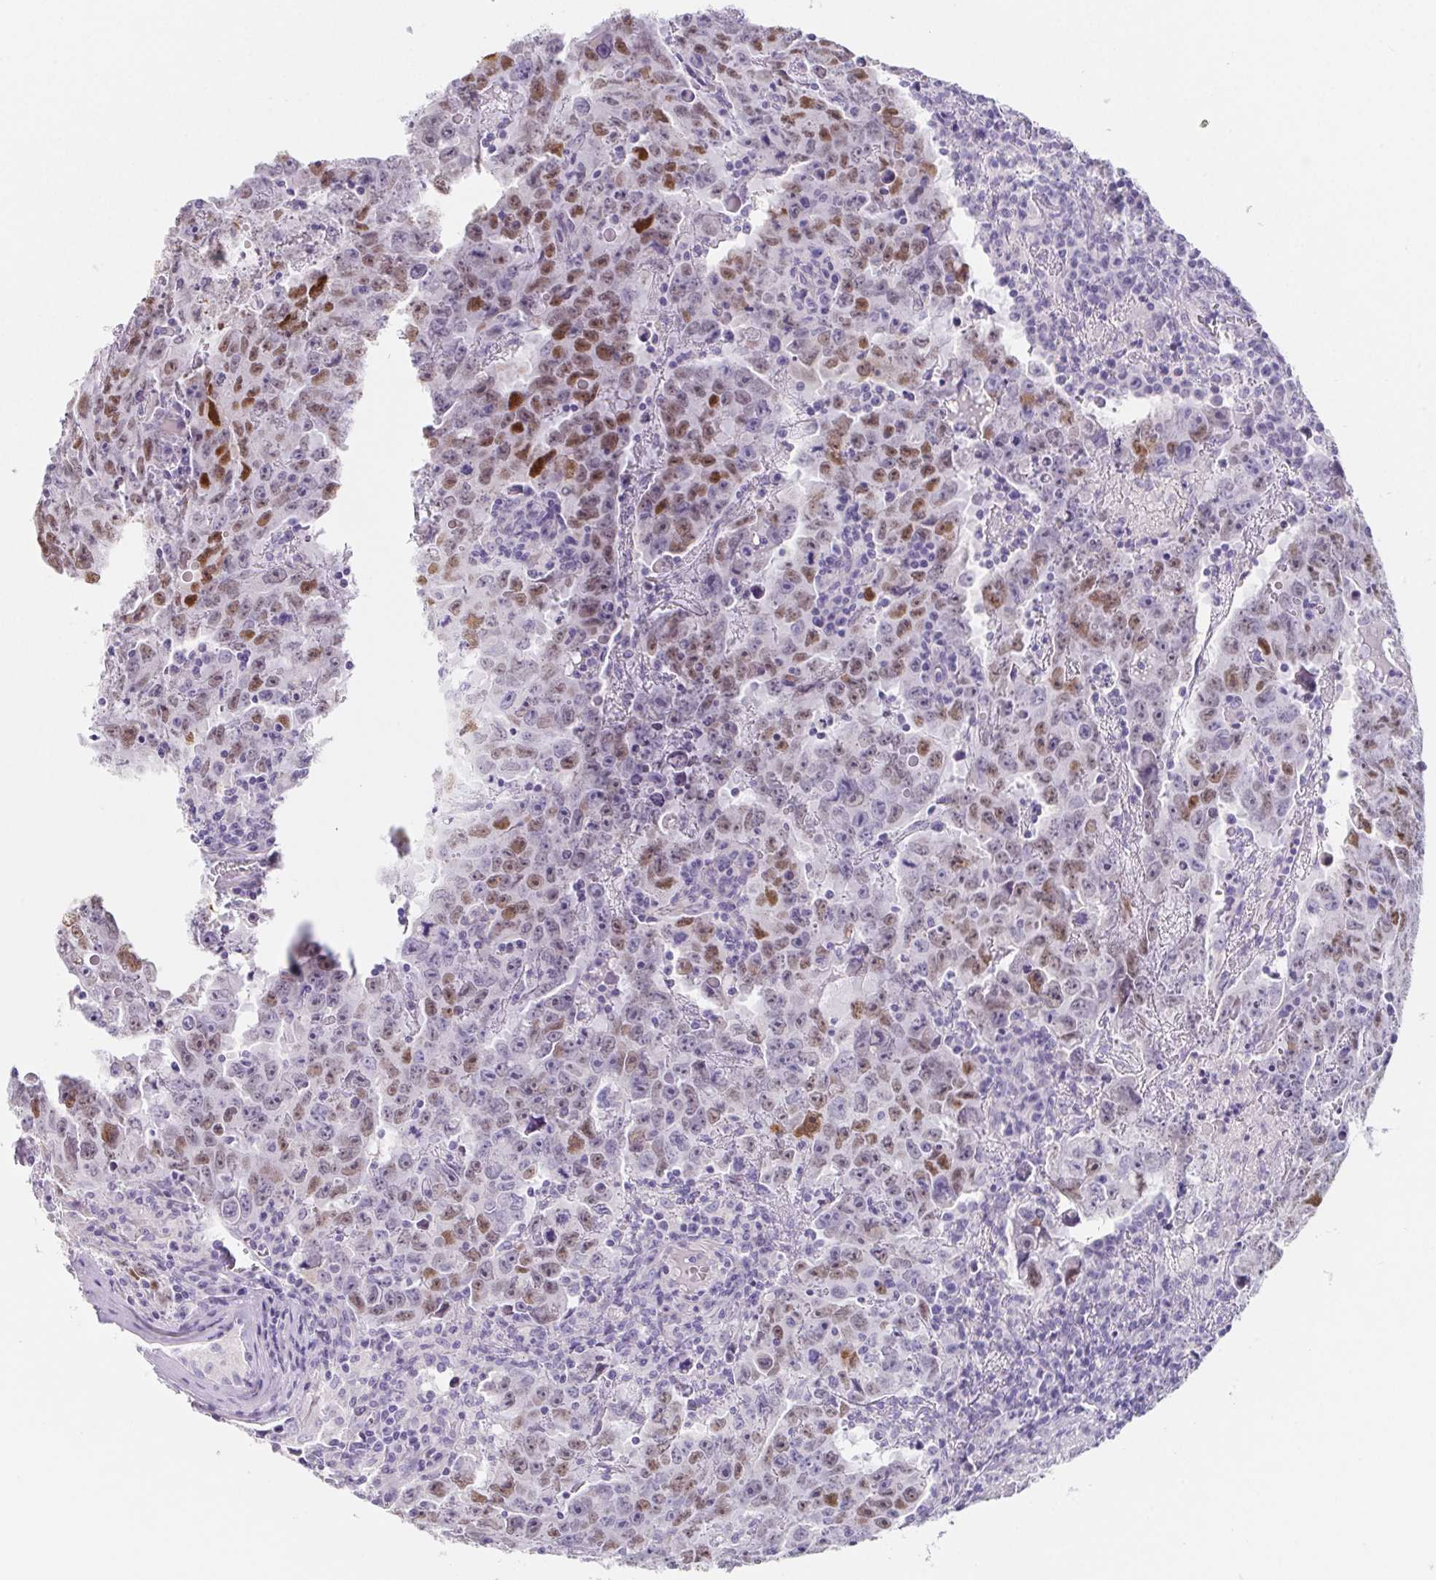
{"staining": {"intensity": "moderate", "quantity": "25%-75%", "location": "nuclear"}, "tissue": "testis cancer", "cell_type": "Tumor cells", "image_type": "cancer", "snomed": [{"axis": "morphology", "description": "Carcinoma, Embryonal, NOS"}, {"axis": "topography", "description": "Testis"}], "caption": "Protein staining by IHC reveals moderate nuclear expression in about 25%-75% of tumor cells in testis embryonal carcinoma. Immunohistochemistry stains the protein of interest in brown and the nuclei are stained blue.", "gene": "HDGFL1", "patient": {"sex": "male", "age": 22}}